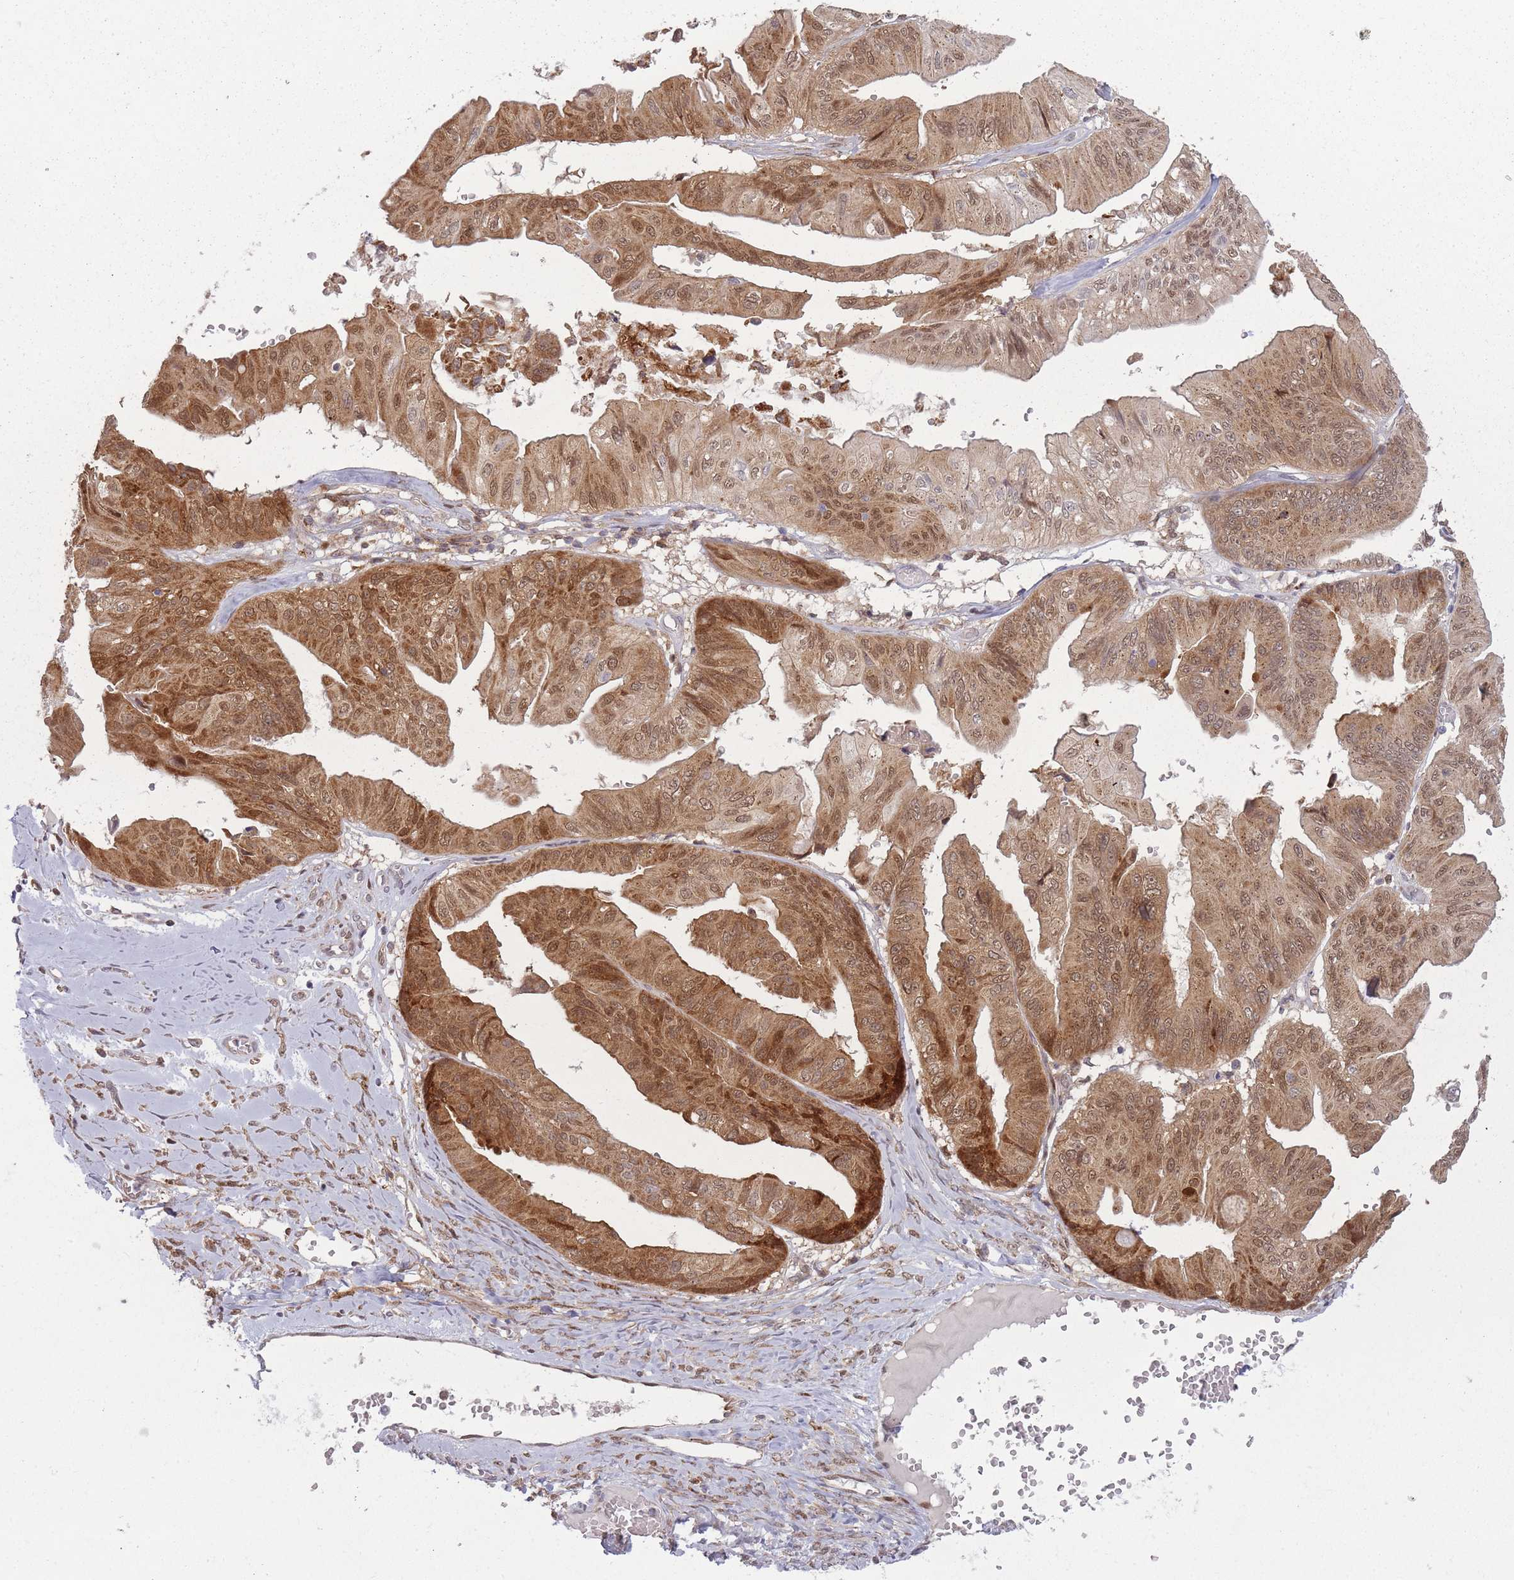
{"staining": {"intensity": "moderate", "quantity": ">75%", "location": "cytoplasmic/membranous,nuclear"}, "tissue": "ovarian cancer", "cell_type": "Tumor cells", "image_type": "cancer", "snomed": [{"axis": "morphology", "description": "Cystadenocarcinoma, mucinous, NOS"}, {"axis": "topography", "description": "Ovary"}], "caption": "Mucinous cystadenocarcinoma (ovarian) stained for a protein demonstrates moderate cytoplasmic/membranous and nuclear positivity in tumor cells. (Brightfield microscopy of DAB IHC at high magnification).", "gene": "LGALS9", "patient": {"sex": "female", "age": 61}}